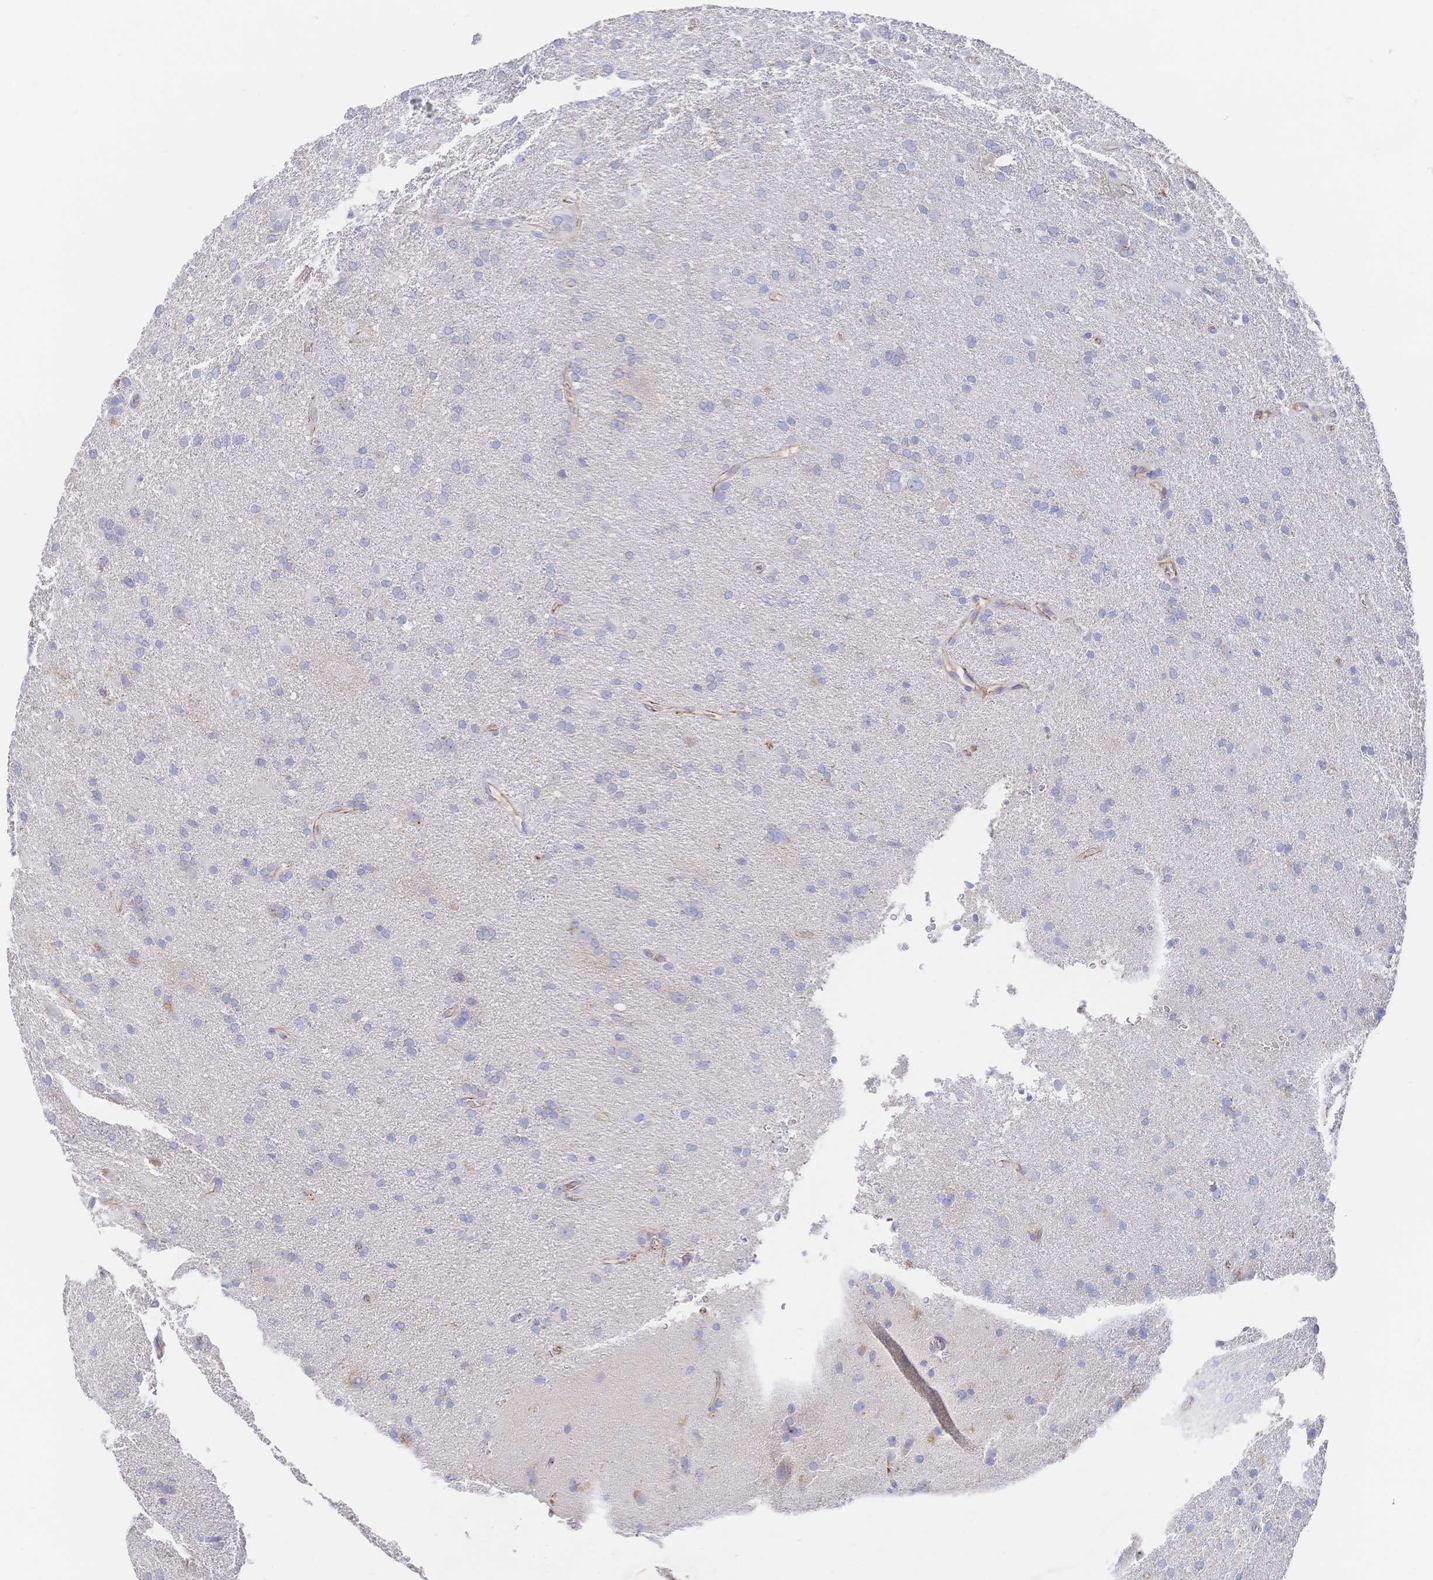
{"staining": {"intensity": "negative", "quantity": "none", "location": "none"}, "tissue": "glioma", "cell_type": "Tumor cells", "image_type": "cancer", "snomed": [{"axis": "morphology", "description": "Glioma, malignant, Low grade"}, {"axis": "topography", "description": "Brain"}], "caption": "Photomicrograph shows no protein staining in tumor cells of malignant glioma (low-grade) tissue.", "gene": "F11R", "patient": {"sex": "male", "age": 66}}